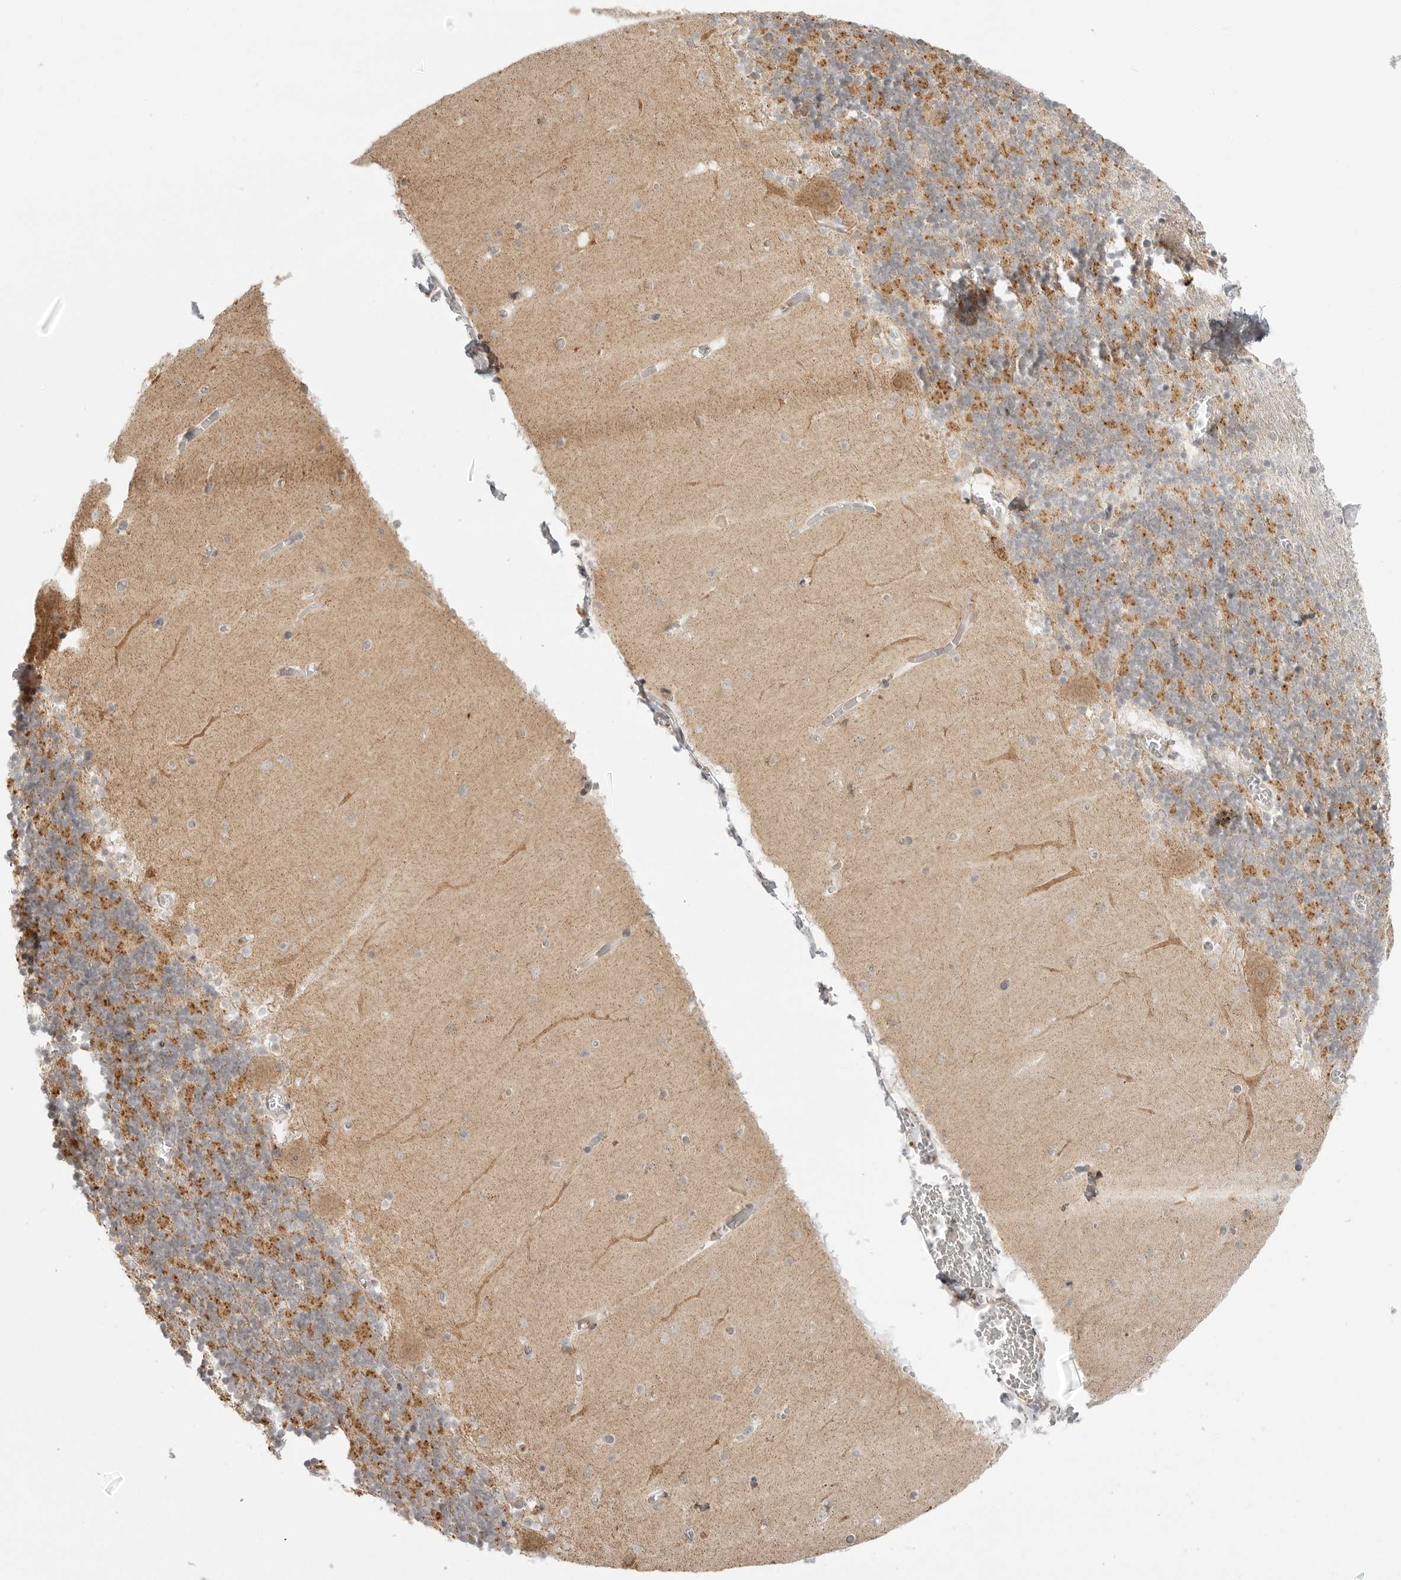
{"staining": {"intensity": "moderate", "quantity": "<25%", "location": "cytoplasmic/membranous"}, "tissue": "cerebellum", "cell_type": "Cells in granular layer", "image_type": "normal", "snomed": [{"axis": "morphology", "description": "Normal tissue, NOS"}, {"axis": "topography", "description": "Cerebellum"}], "caption": "Moderate cytoplasmic/membranous expression is present in approximately <25% of cells in granular layer in benign cerebellum. (Stains: DAB (3,3'-diaminobenzidine) in brown, nuclei in blue, Microscopy: brightfield microscopy at high magnification).", "gene": "KALRN", "patient": {"sex": "female", "age": 28}}